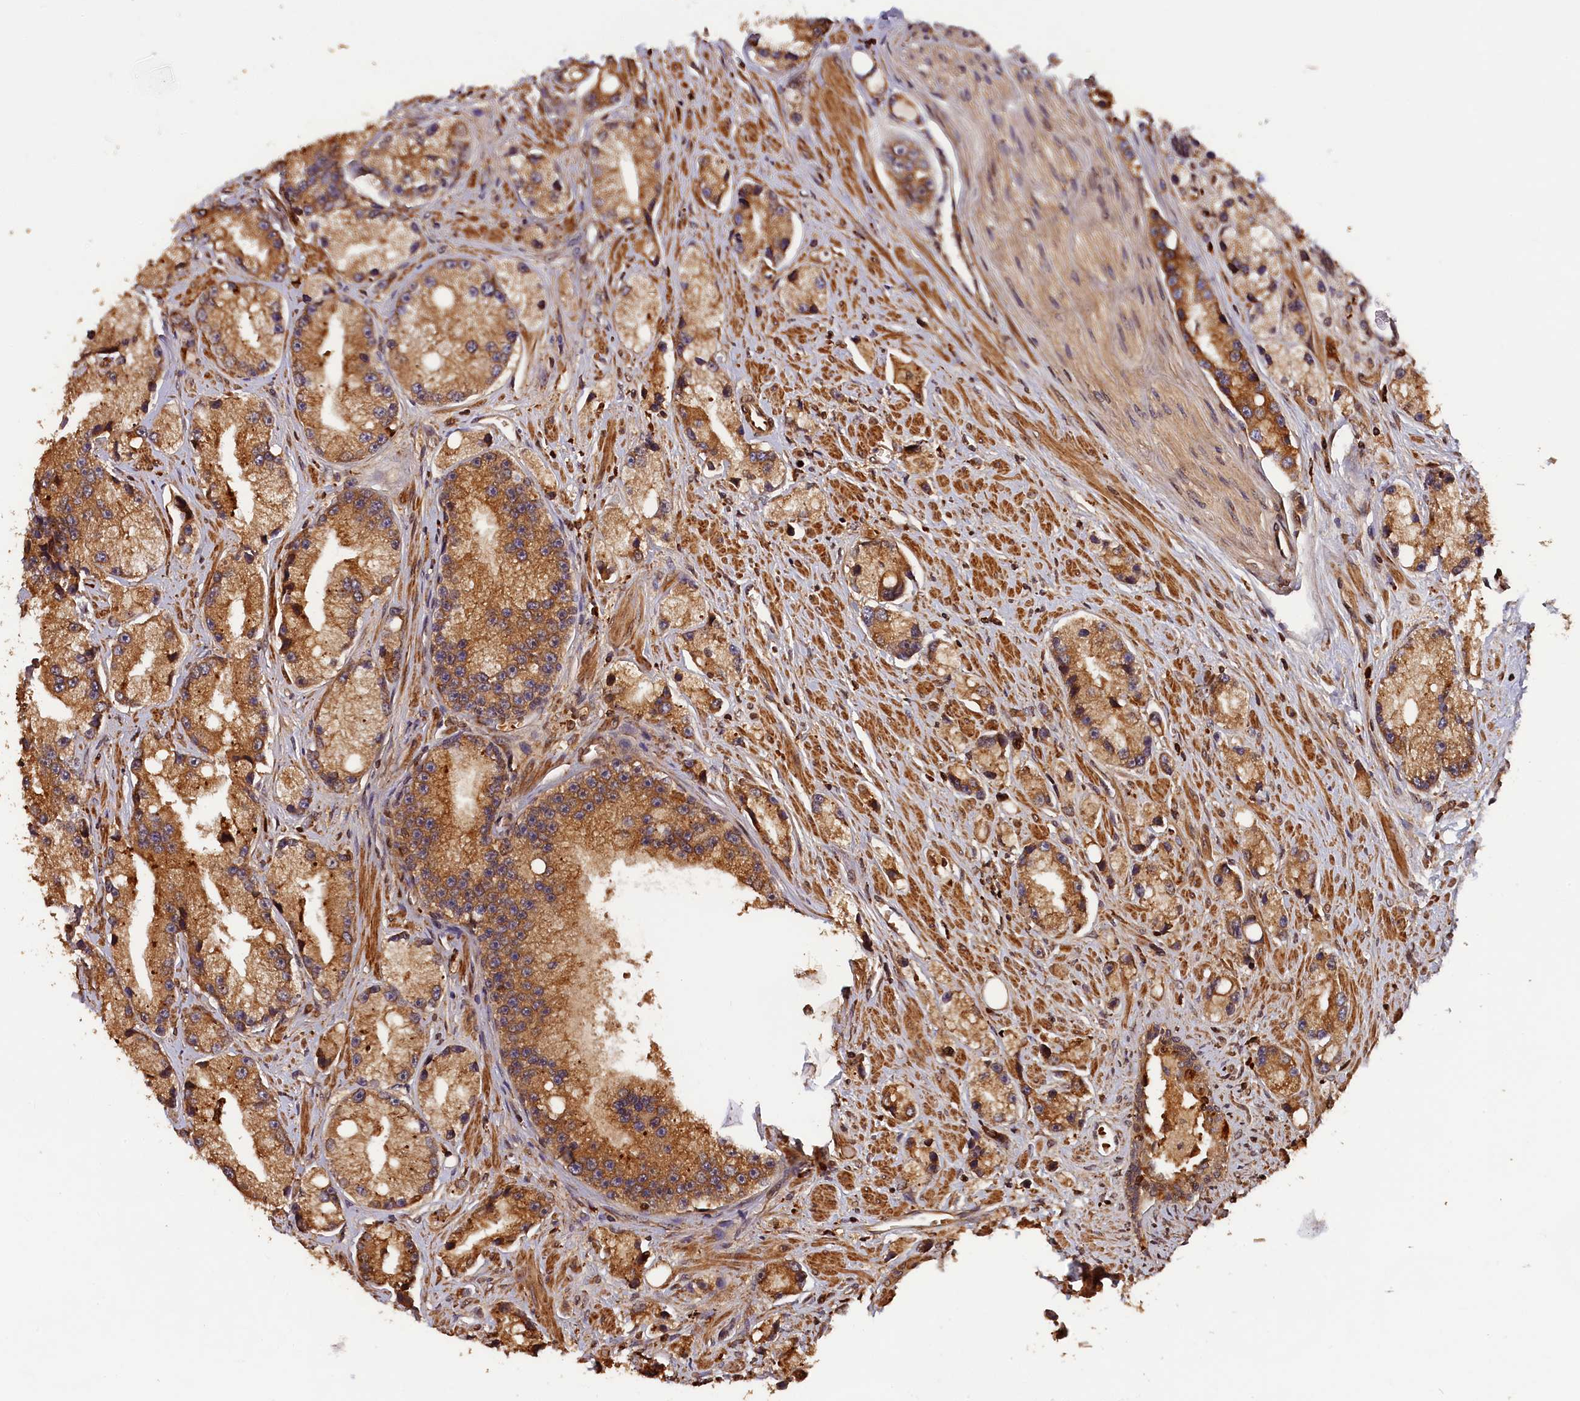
{"staining": {"intensity": "moderate", "quantity": ">75%", "location": "cytoplasmic/membranous"}, "tissue": "prostate cancer", "cell_type": "Tumor cells", "image_type": "cancer", "snomed": [{"axis": "morphology", "description": "Adenocarcinoma, High grade"}, {"axis": "topography", "description": "Prostate"}], "caption": "Protein expression analysis of human prostate cancer reveals moderate cytoplasmic/membranous staining in approximately >75% of tumor cells.", "gene": "HMOX2", "patient": {"sex": "male", "age": 74}}